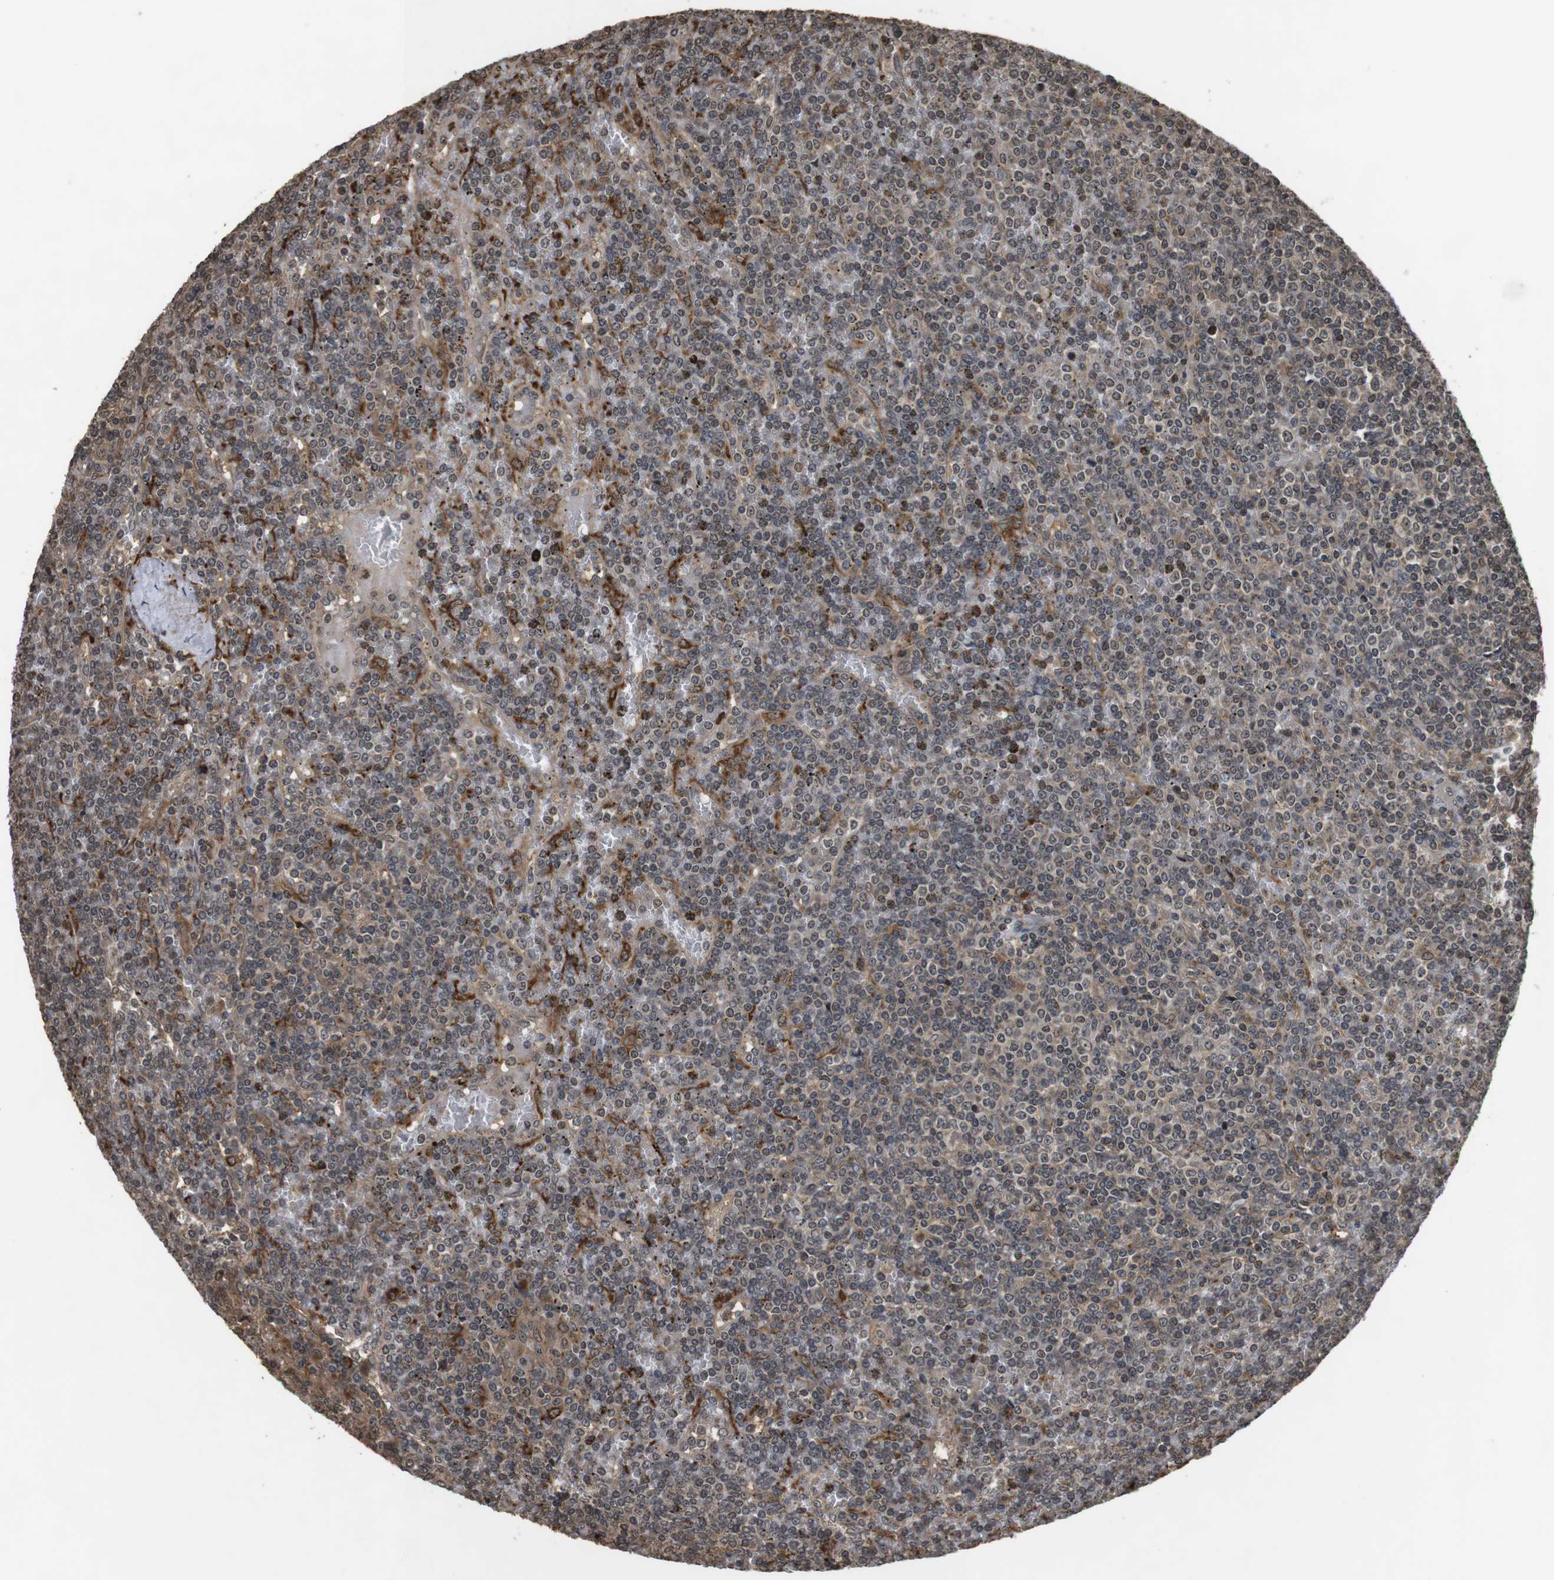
{"staining": {"intensity": "weak", "quantity": "25%-75%", "location": "nuclear"}, "tissue": "lymphoma", "cell_type": "Tumor cells", "image_type": "cancer", "snomed": [{"axis": "morphology", "description": "Malignant lymphoma, non-Hodgkin's type, Low grade"}, {"axis": "topography", "description": "Spleen"}], "caption": "Low-grade malignant lymphoma, non-Hodgkin's type stained with a brown dye demonstrates weak nuclear positive positivity in about 25%-75% of tumor cells.", "gene": "FZD10", "patient": {"sex": "female", "age": 19}}